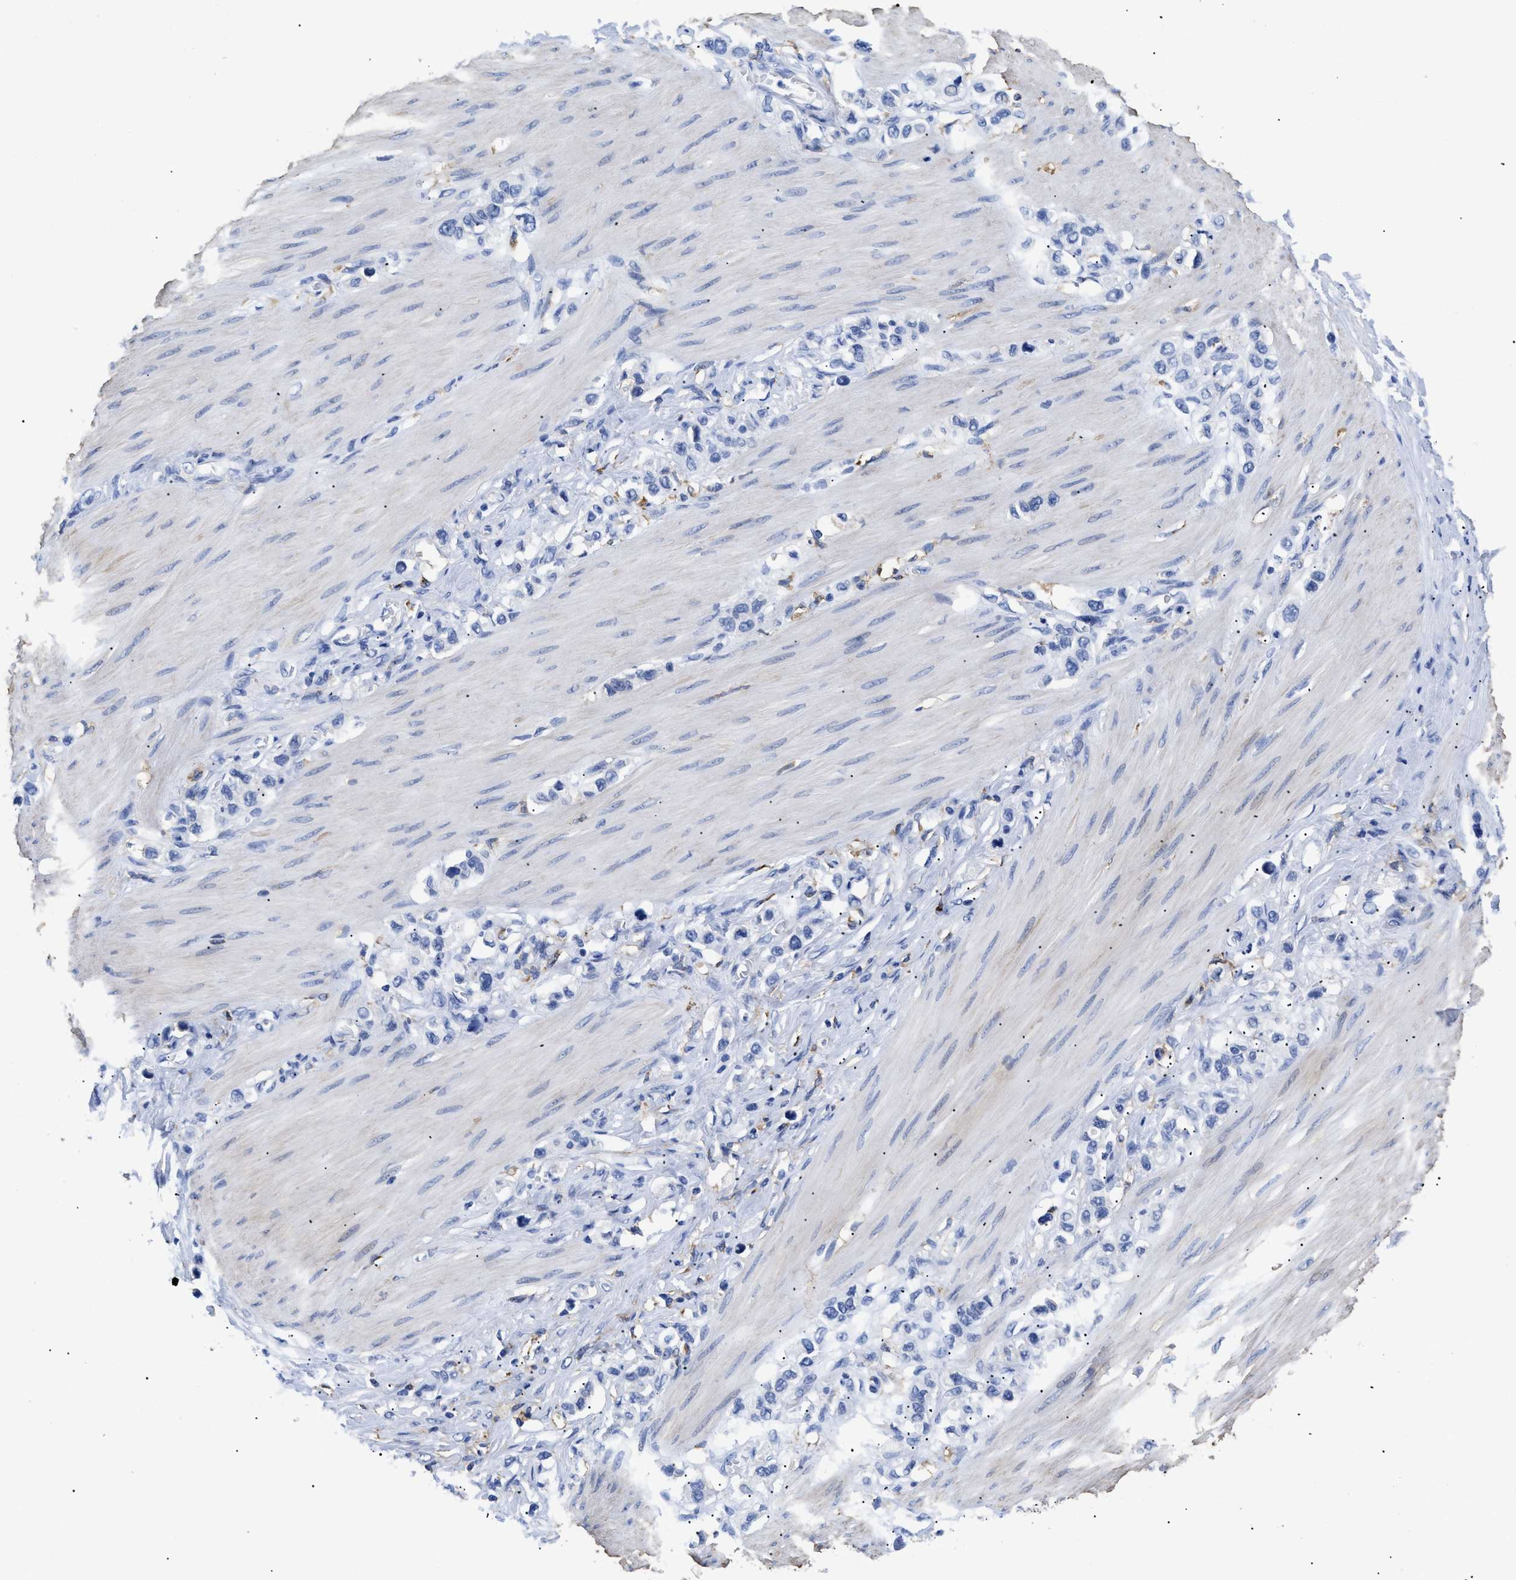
{"staining": {"intensity": "negative", "quantity": "none", "location": "none"}, "tissue": "stomach cancer", "cell_type": "Tumor cells", "image_type": "cancer", "snomed": [{"axis": "morphology", "description": "Adenocarcinoma, NOS"}, {"axis": "topography", "description": "Stomach"}], "caption": "IHC photomicrograph of neoplastic tissue: human stomach adenocarcinoma stained with DAB shows no significant protein staining in tumor cells. The staining is performed using DAB brown chromogen with nuclei counter-stained in using hematoxylin.", "gene": "HLA-DPA1", "patient": {"sex": "female", "age": 65}}